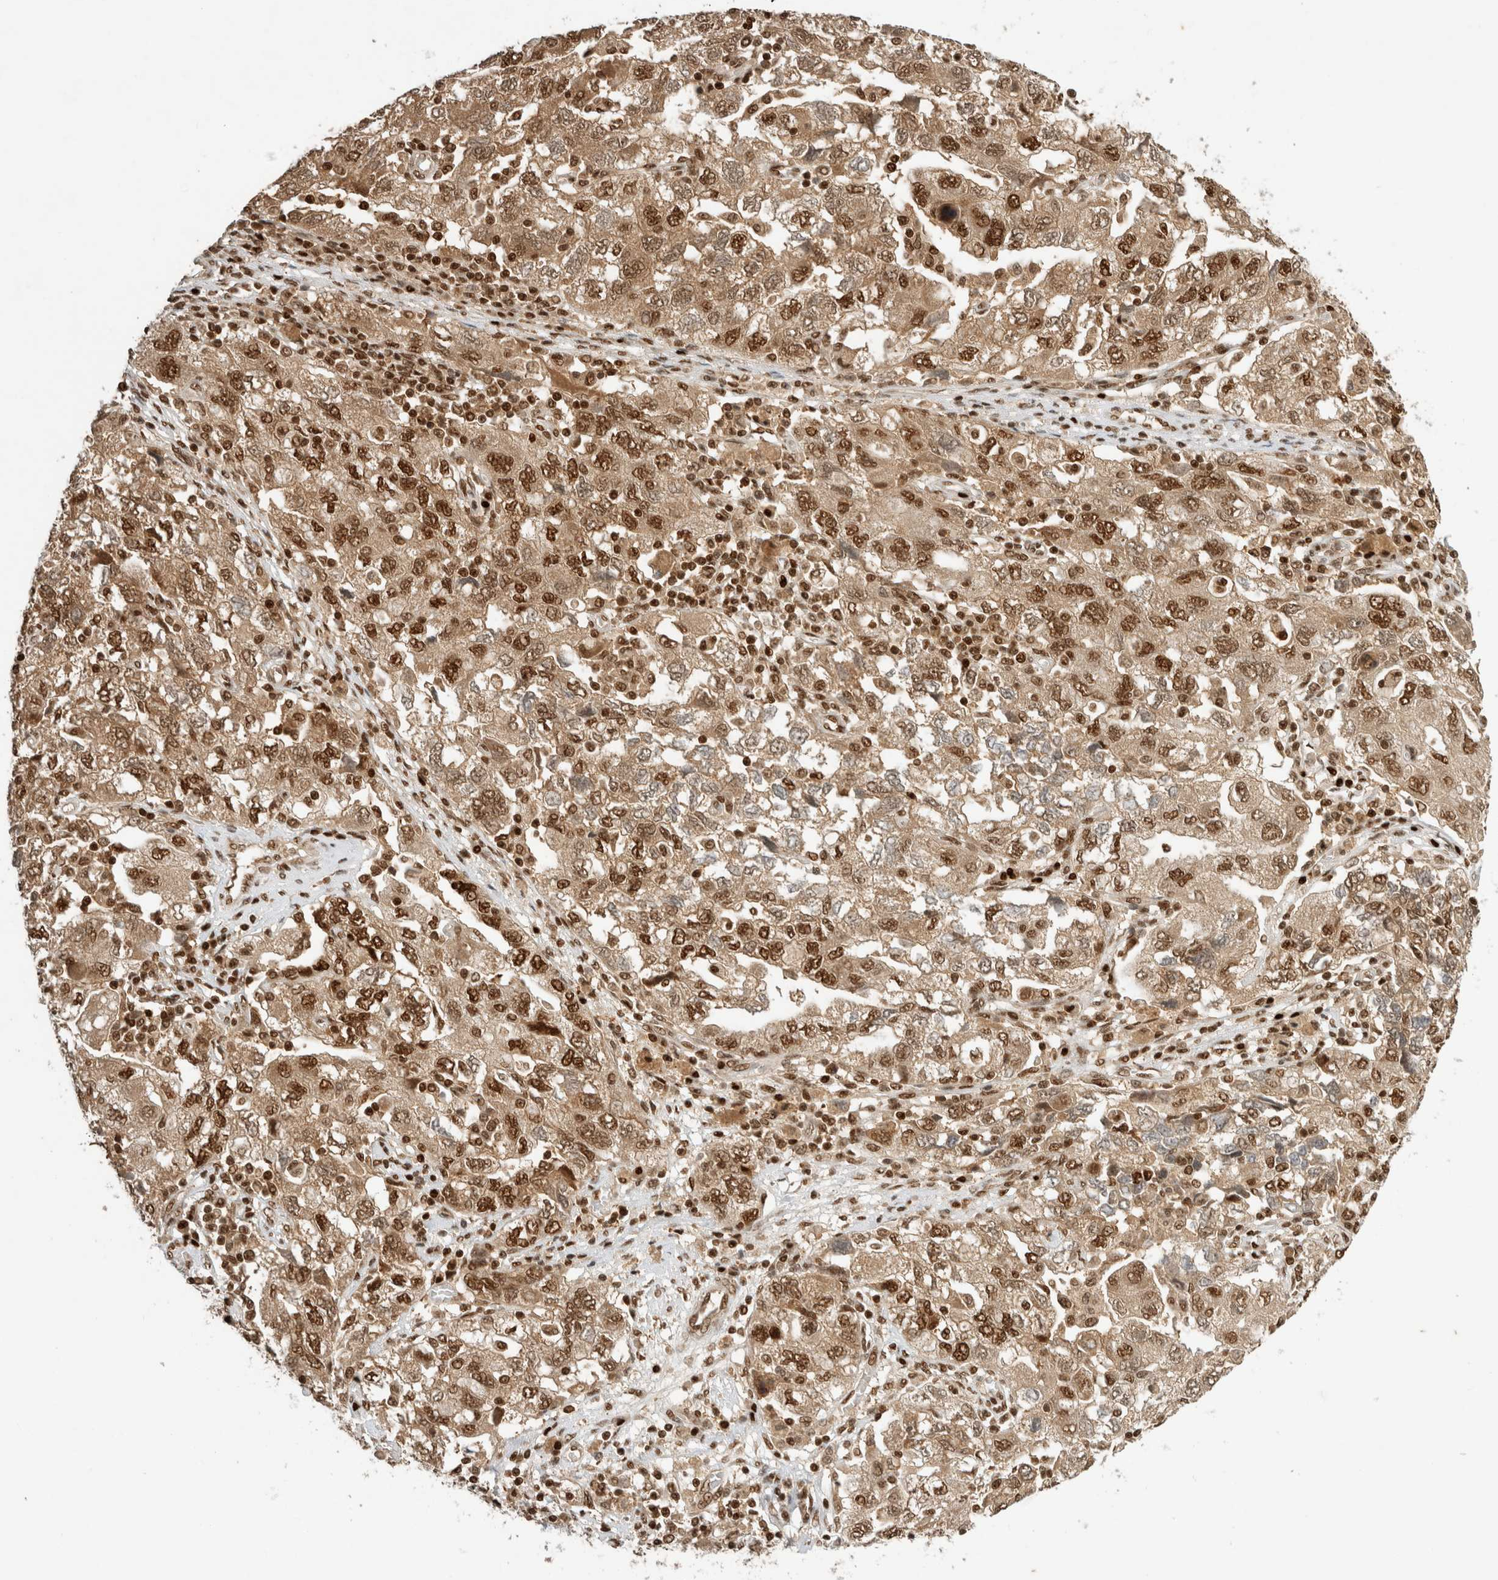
{"staining": {"intensity": "moderate", "quantity": ">75%", "location": "cytoplasmic/membranous,nuclear"}, "tissue": "ovarian cancer", "cell_type": "Tumor cells", "image_type": "cancer", "snomed": [{"axis": "morphology", "description": "Carcinoma, NOS"}, {"axis": "morphology", "description": "Cystadenocarcinoma, serous, NOS"}, {"axis": "topography", "description": "Ovary"}], "caption": "Carcinoma (ovarian) stained with DAB (3,3'-diaminobenzidine) immunohistochemistry displays medium levels of moderate cytoplasmic/membranous and nuclear positivity in about >75% of tumor cells.", "gene": "SNRNP40", "patient": {"sex": "female", "age": 69}}